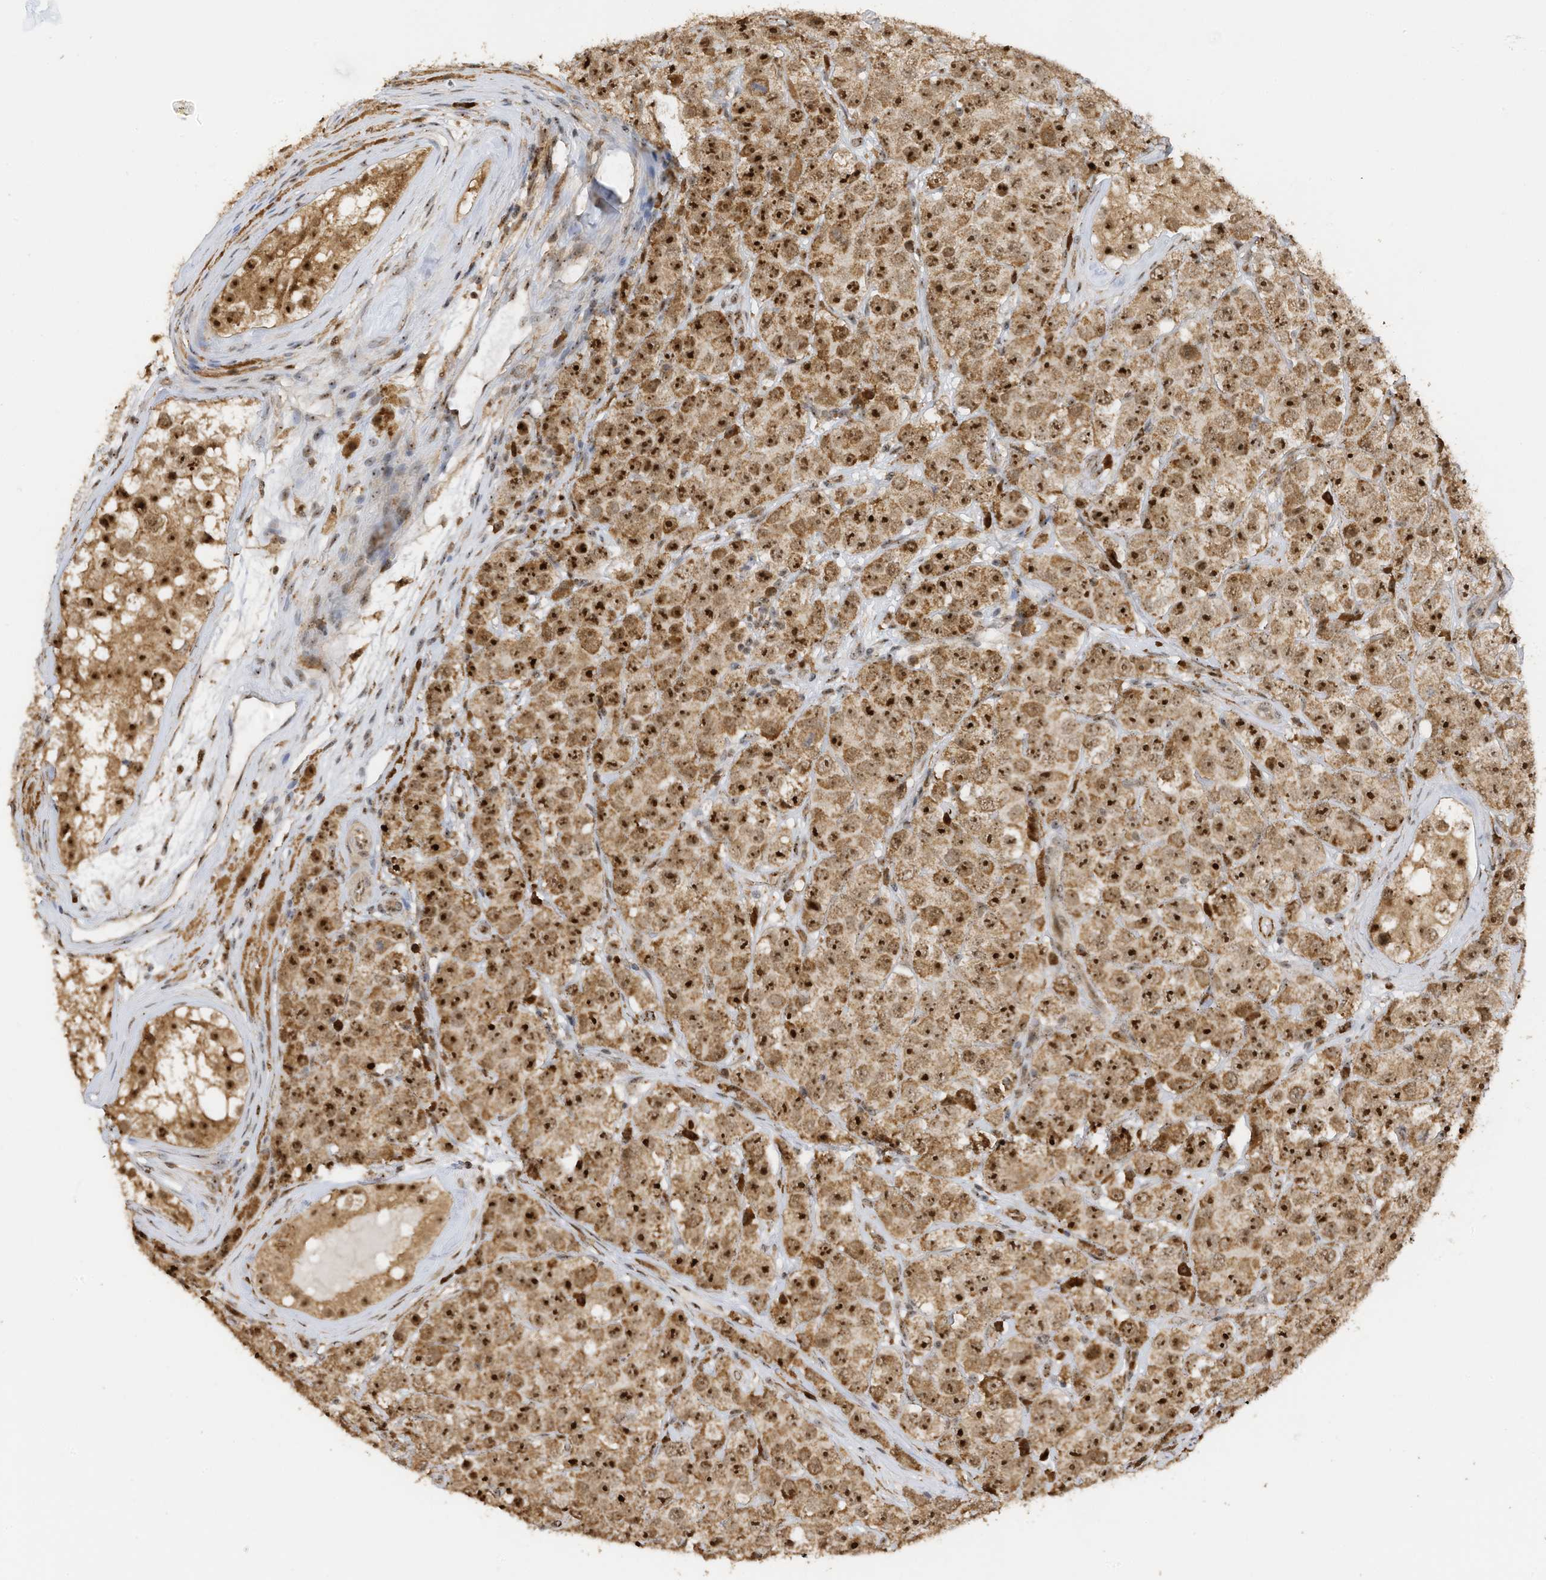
{"staining": {"intensity": "moderate", "quantity": ">75%", "location": "cytoplasmic/membranous,nuclear"}, "tissue": "testis cancer", "cell_type": "Tumor cells", "image_type": "cancer", "snomed": [{"axis": "morphology", "description": "Seminoma, NOS"}, {"axis": "topography", "description": "Testis"}], "caption": "An immunohistochemistry (IHC) photomicrograph of tumor tissue is shown. Protein staining in brown labels moderate cytoplasmic/membranous and nuclear positivity in testis cancer (seminoma) within tumor cells. The protein is stained brown, and the nuclei are stained in blue (DAB (3,3'-diaminobenzidine) IHC with brightfield microscopy, high magnification).", "gene": "ERLEC1", "patient": {"sex": "male", "age": 28}}